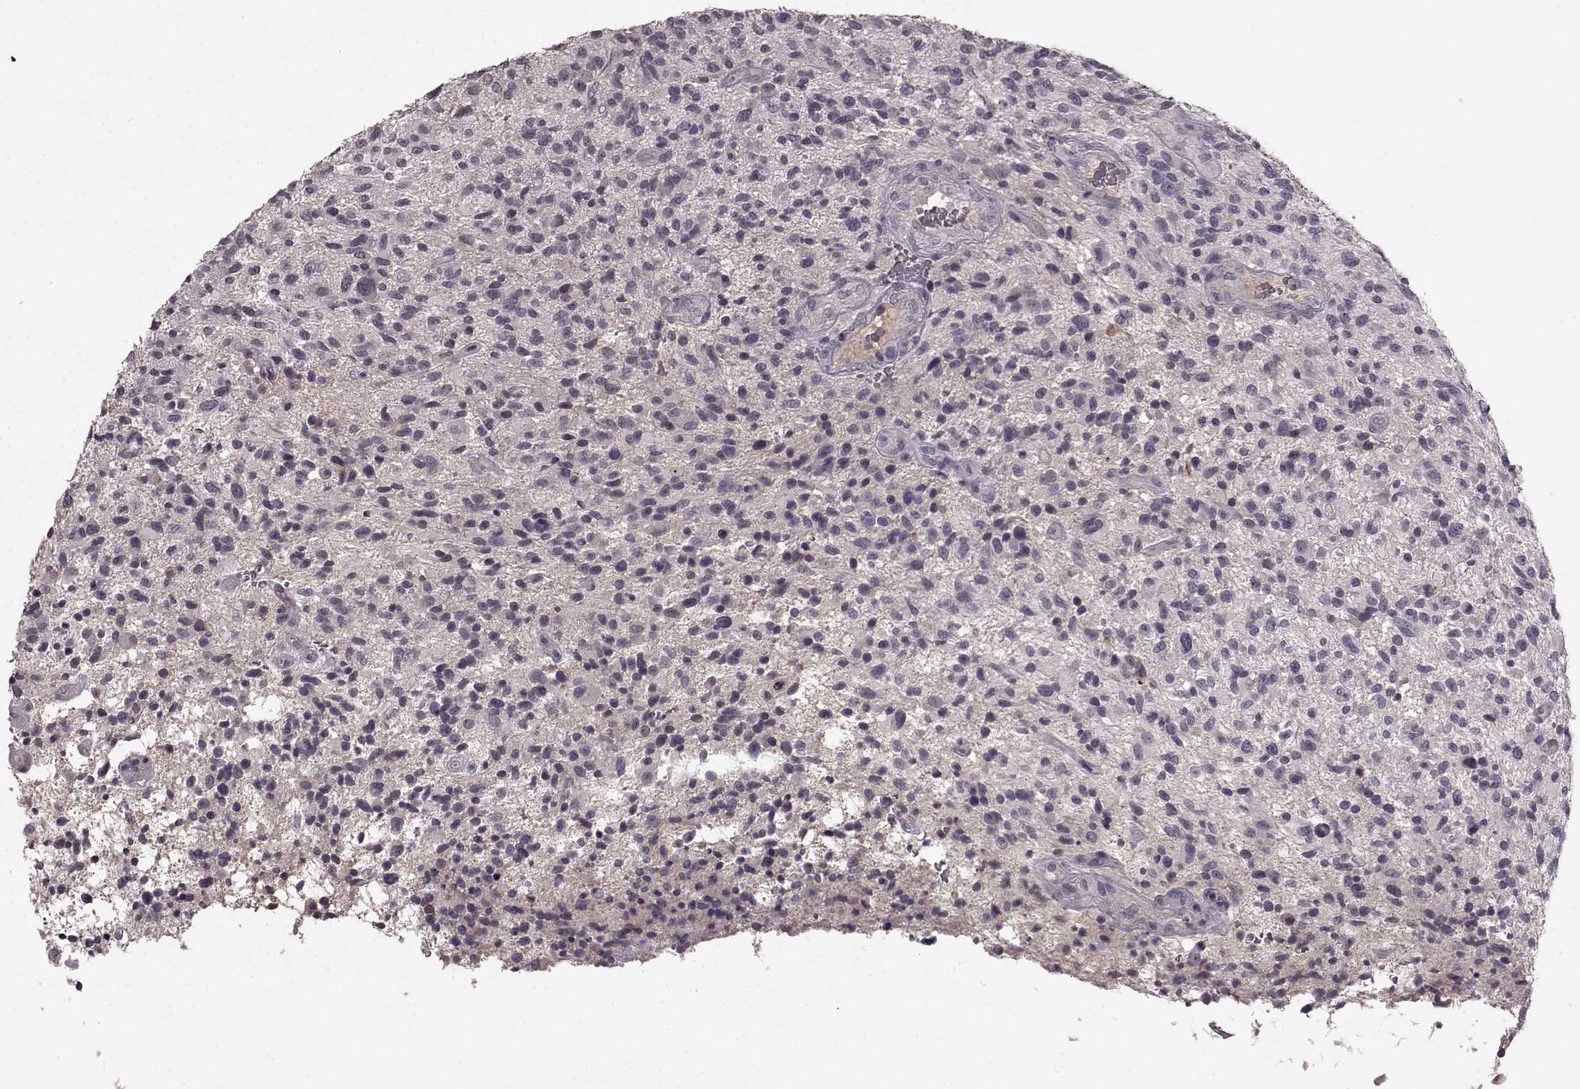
{"staining": {"intensity": "negative", "quantity": "none", "location": "none"}, "tissue": "glioma", "cell_type": "Tumor cells", "image_type": "cancer", "snomed": [{"axis": "morphology", "description": "Glioma, malignant, High grade"}, {"axis": "topography", "description": "Brain"}], "caption": "Tumor cells show no significant protein staining in malignant high-grade glioma. The staining is performed using DAB (3,3'-diaminobenzidine) brown chromogen with nuclei counter-stained in using hematoxylin.", "gene": "SLC22A18", "patient": {"sex": "male", "age": 47}}